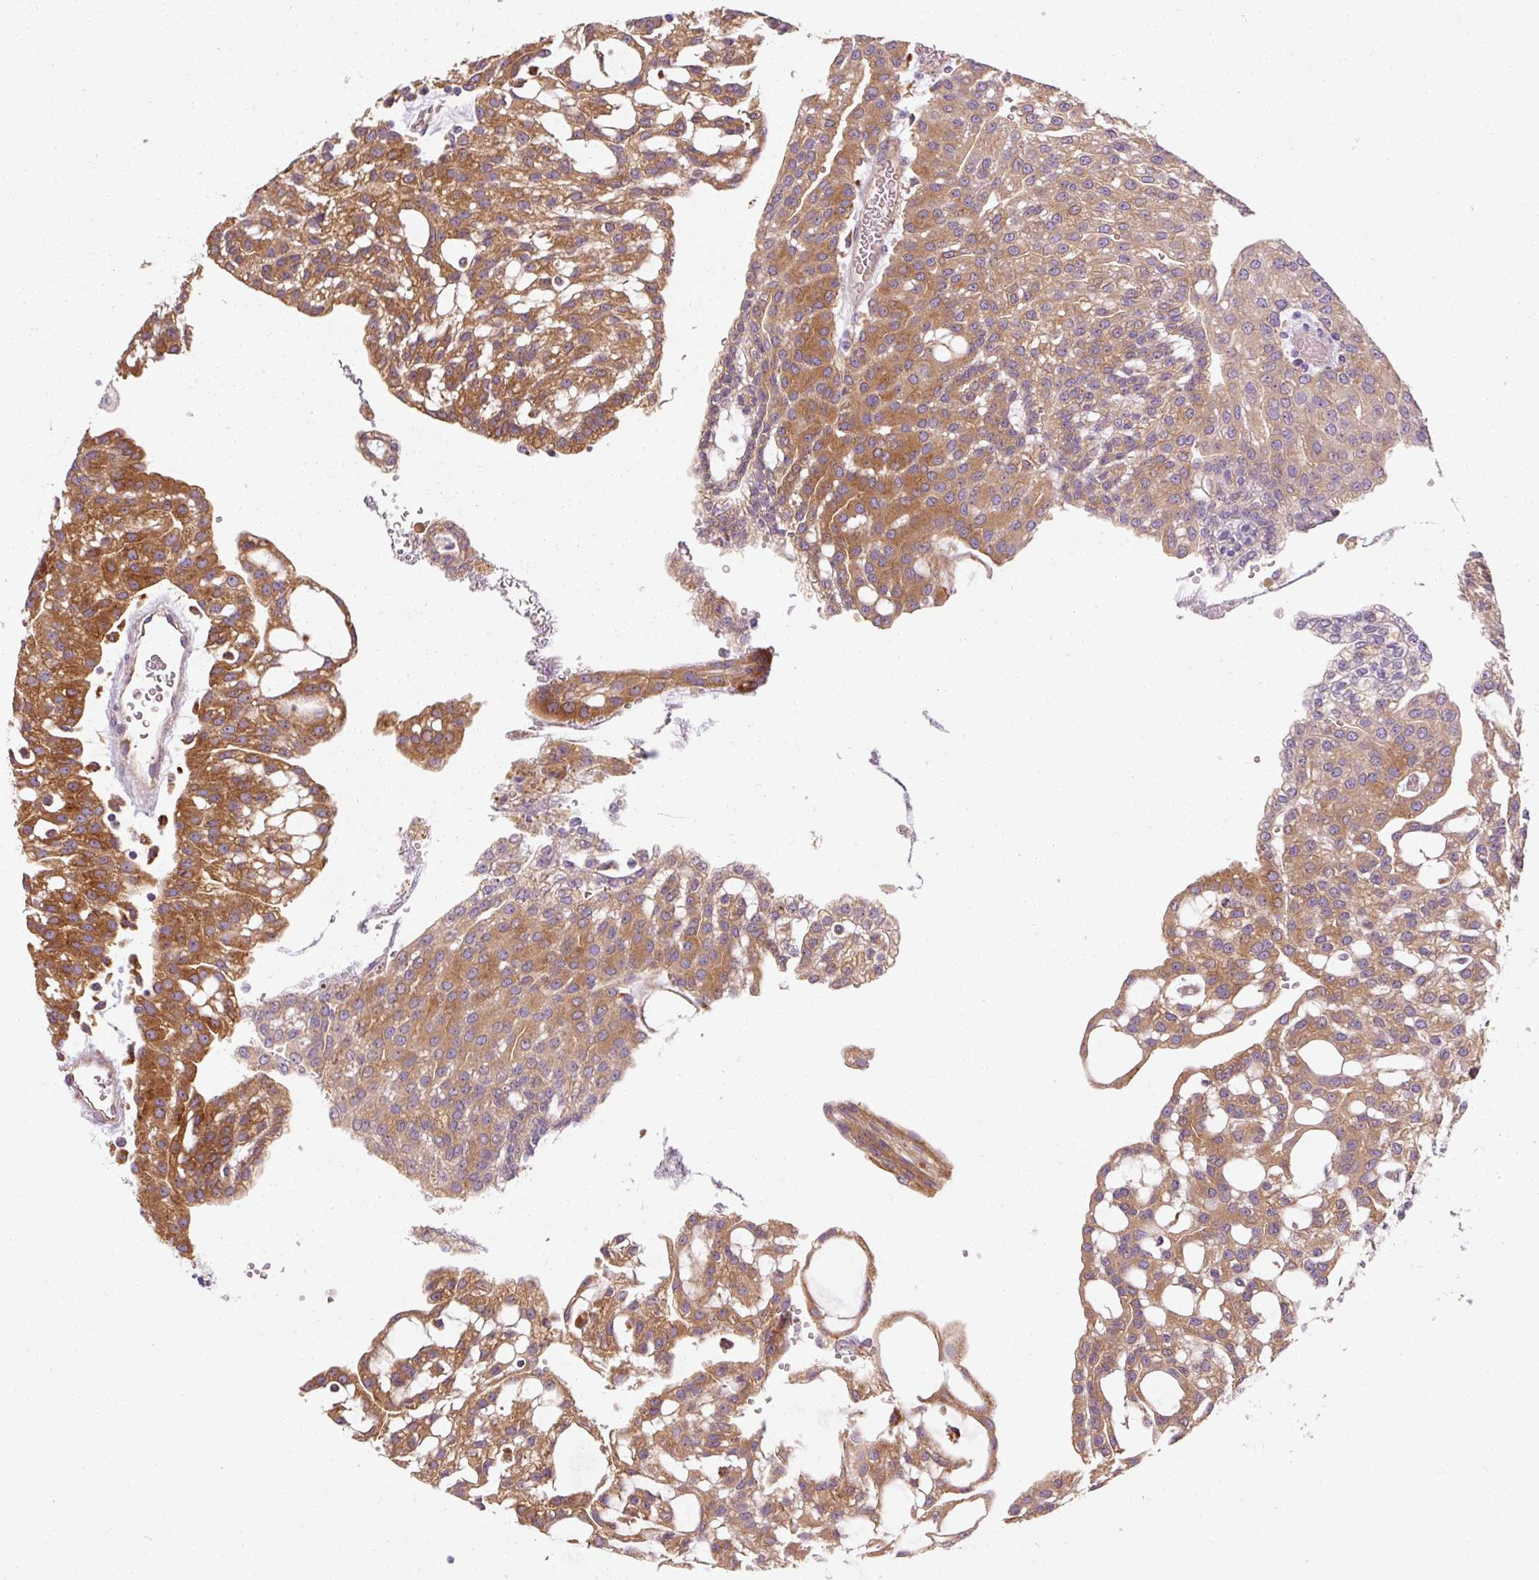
{"staining": {"intensity": "strong", "quantity": ">75%", "location": "cytoplasmic/membranous"}, "tissue": "renal cancer", "cell_type": "Tumor cells", "image_type": "cancer", "snomed": [{"axis": "morphology", "description": "Adenocarcinoma, NOS"}, {"axis": "topography", "description": "Kidney"}], "caption": "Strong cytoplasmic/membranous staining for a protein is appreciated in about >75% of tumor cells of adenocarcinoma (renal) using immunohistochemistry.", "gene": "TBC1D4", "patient": {"sex": "male", "age": 63}}